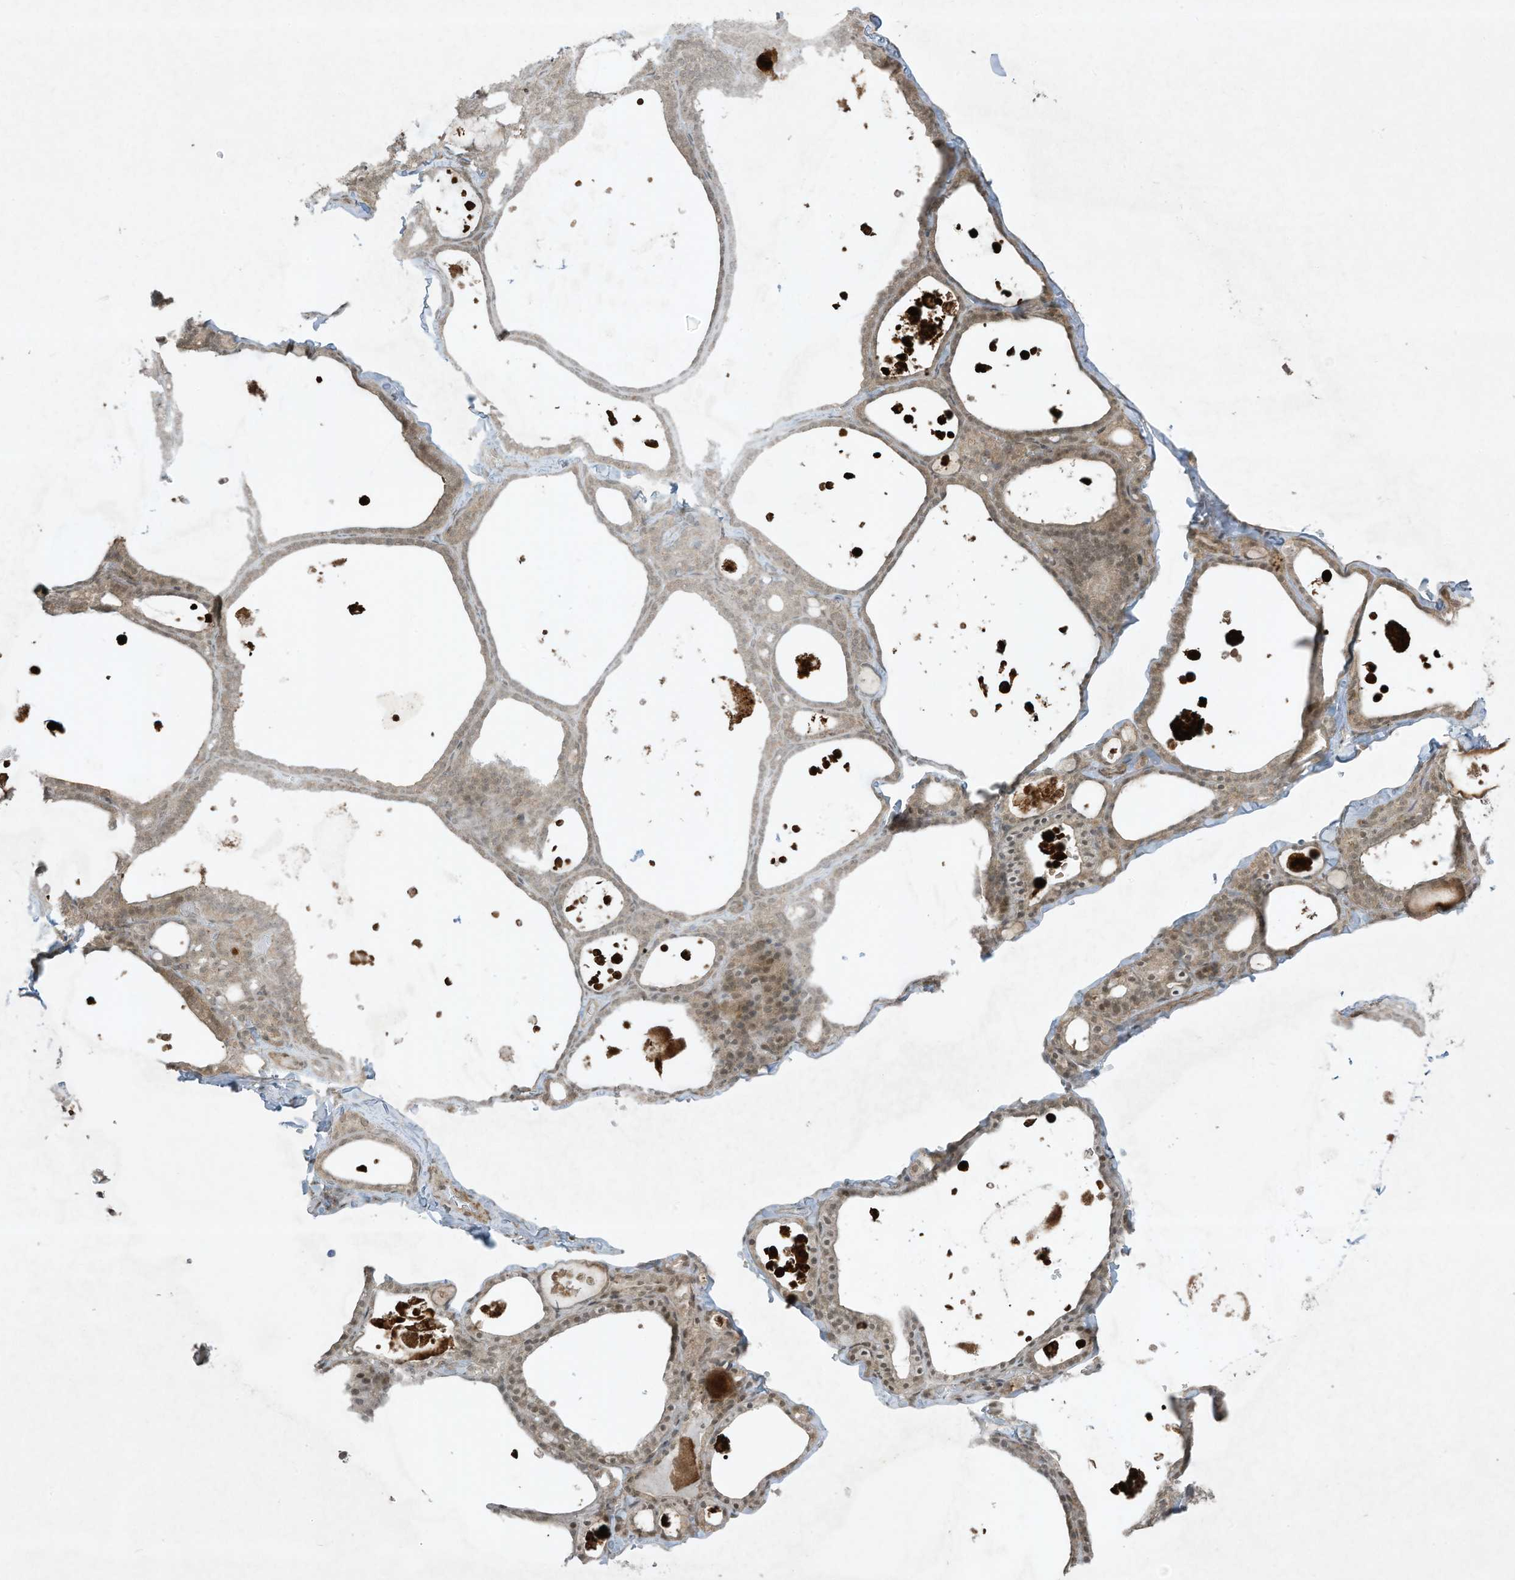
{"staining": {"intensity": "weak", "quantity": "25%-75%", "location": "cytoplasmic/membranous,nuclear"}, "tissue": "thyroid gland", "cell_type": "Glandular cells", "image_type": "normal", "snomed": [{"axis": "morphology", "description": "Normal tissue, NOS"}, {"axis": "topography", "description": "Thyroid gland"}], "caption": "Immunohistochemistry micrograph of unremarkable thyroid gland: human thyroid gland stained using immunohistochemistry exhibits low levels of weak protein expression localized specifically in the cytoplasmic/membranous,nuclear of glandular cells, appearing as a cytoplasmic/membranous,nuclear brown color.", "gene": "ZNF263", "patient": {"sex": "male", "age": 56}}